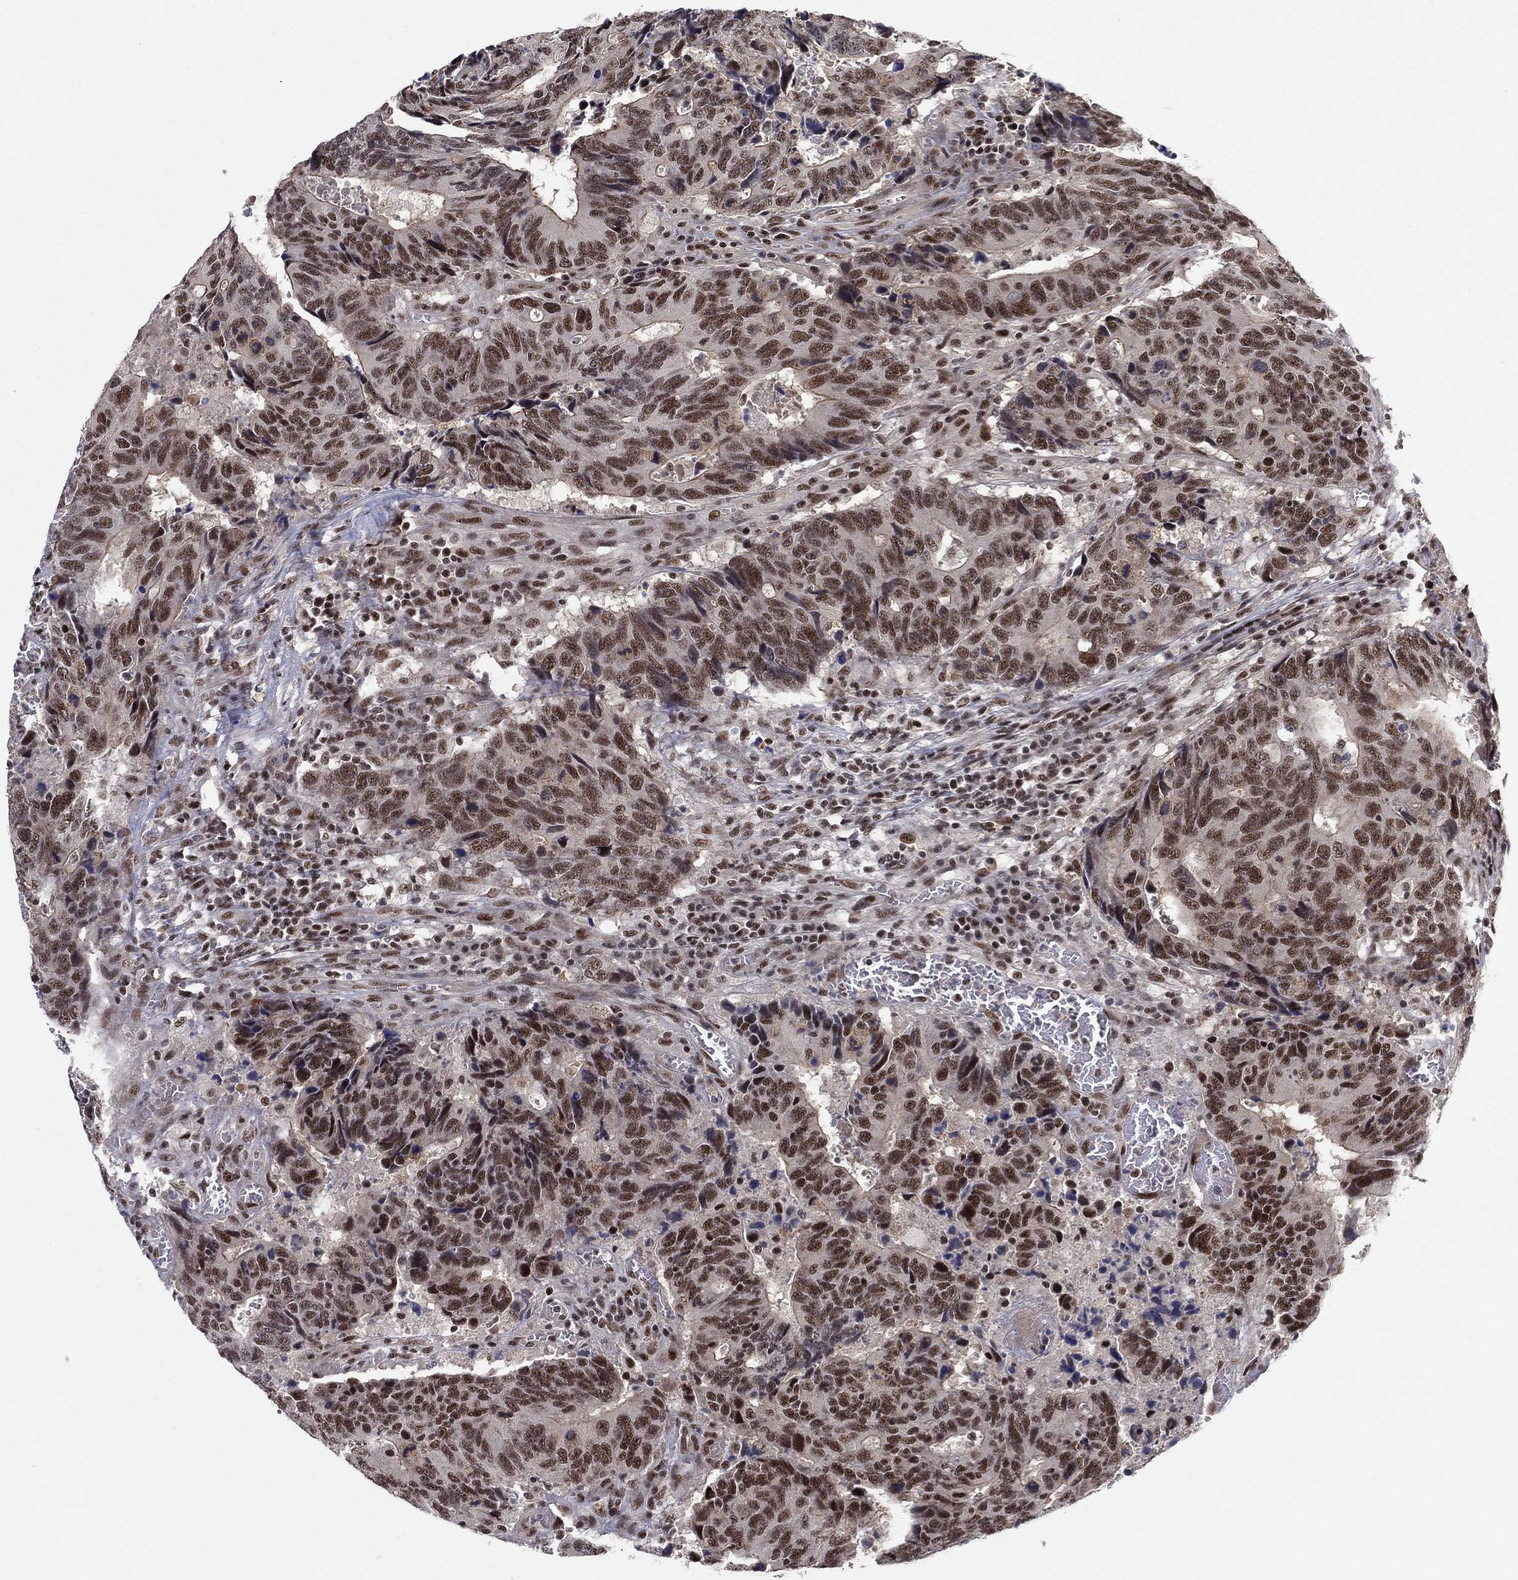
{"staining": {"intensity": "moderate", "quantity": ">75%", "location": "nuclear"}, "tissue": "colorectal cancer", "cell_type": "Tumor cells", "image_type": "cancer", "snomed": [{"axis": "morphology", "description": "Adenocarcinoma, NOS"}, {"axis": "topography", "description": "Colon"}], "caption": "Adenocarcinoma (colorectal) was stained to show a protein in brown. There is medium levels of moderate nuclear expression in about >75% of tumor cells. The protein of interest is shown in brown color, while the nuclei are stained blue.", "gene": "DGCR8", "patient": {"sex": "female", "age": 77}}